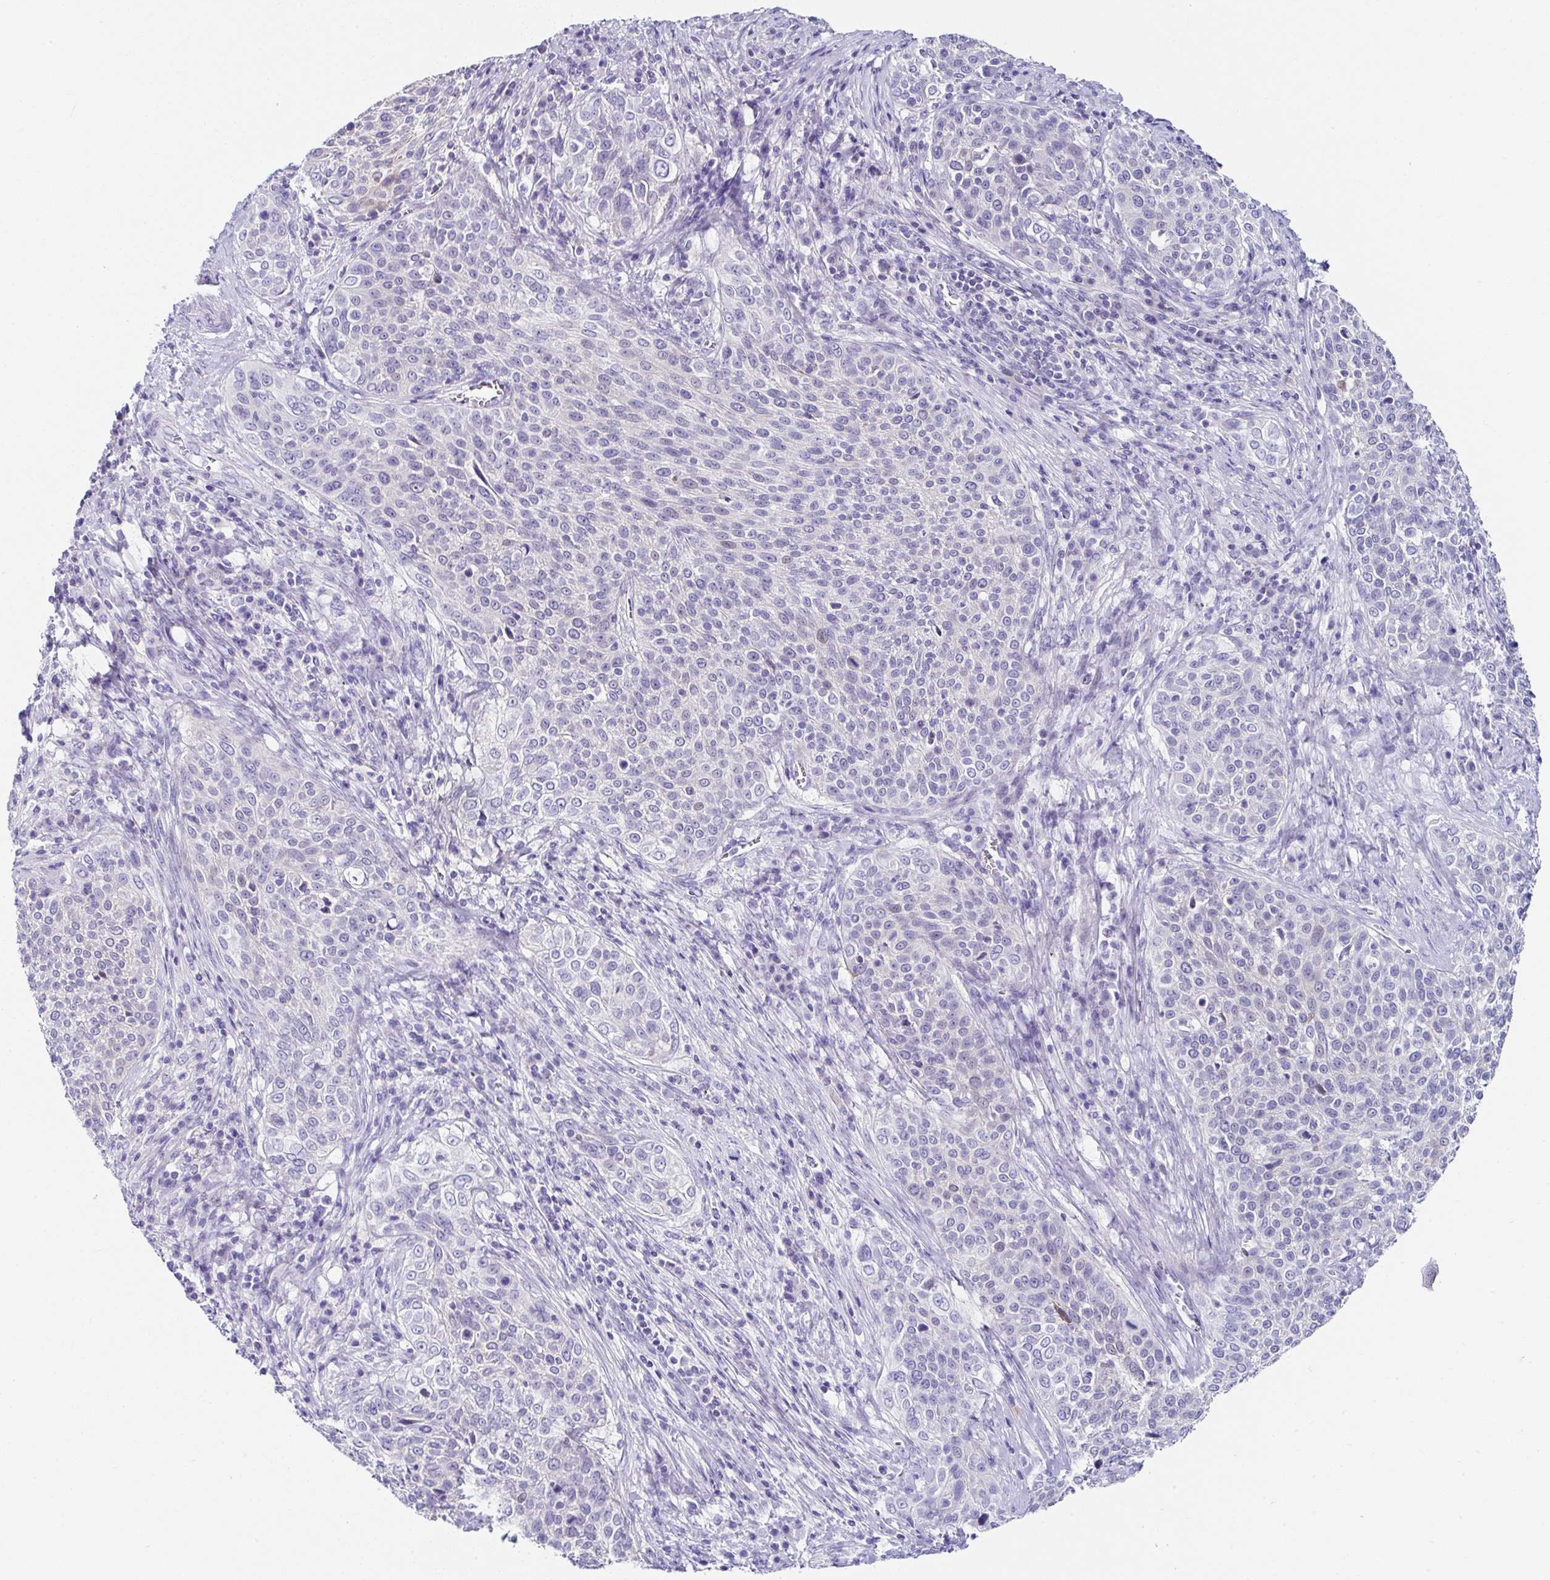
{"staining": {"intensity": "moderate", "quantity": "<25%", "location": "cytoplasmic/membranous"}, "tissue": "cervical cancer", "cell_type": "Tumor cells", "image_type": "cancer", "snomed": [{"axis": "morphology", "description": "Squamous cell carcinoma, NOS"}, {"axis": "topography", "description": "Cervix"}], "caption": "Immunohistochemistry (IHC) (DAB) staining of human cervical cancer displays moderate cytoplasmic/membranous protein expression in approximately <25% of tumor cells.", "gene": "UGT3A1", "patient": {"sex": "female", "age": 31}}